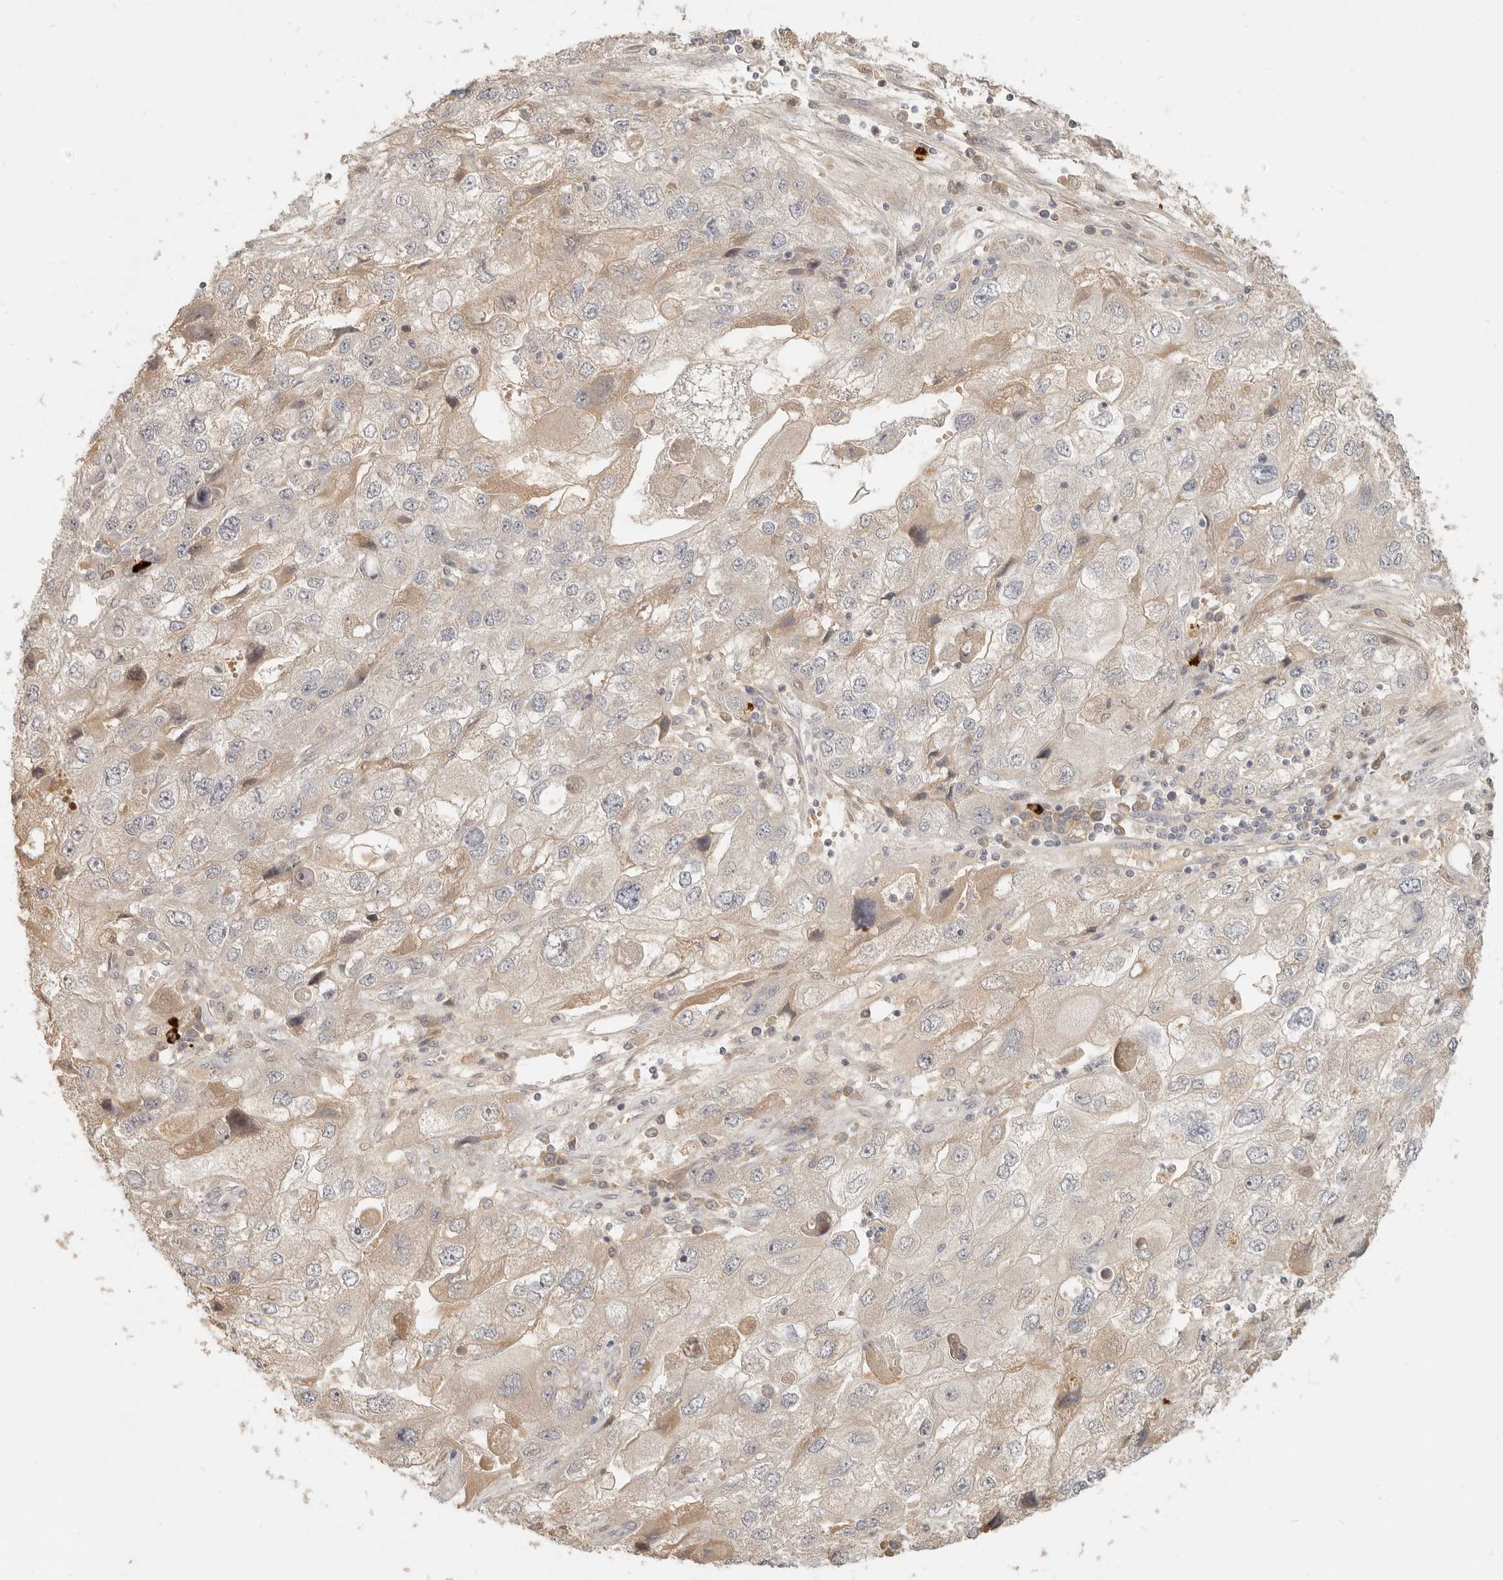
{"staining": {"intensity": "negative", "quantity": "none", "location": "none"}, "tissue": "endometrial cancer", "cell_type": "Tumor cells", "image_type": "cancer", "snomed": [{"axis": "morphology", "description": "Adenocarcinoma, NOS"}, {"axis": "topography", "description": "Endometrium"}], "caption": "High magnification brightfield microscopy of endometrial cancer (adenocarcinoma) stained with DAB (3,3'-diaminobenzidine) (brown) and counterstained with hematoxylin (blue): tumor cells show no significant staining. (DAB (3,3'-diaminobenzidine) immunohistochemistry with hematoxylin counter stain).", "gene": "UBXN11", "patient": {"sex": "female", "age": 49}}